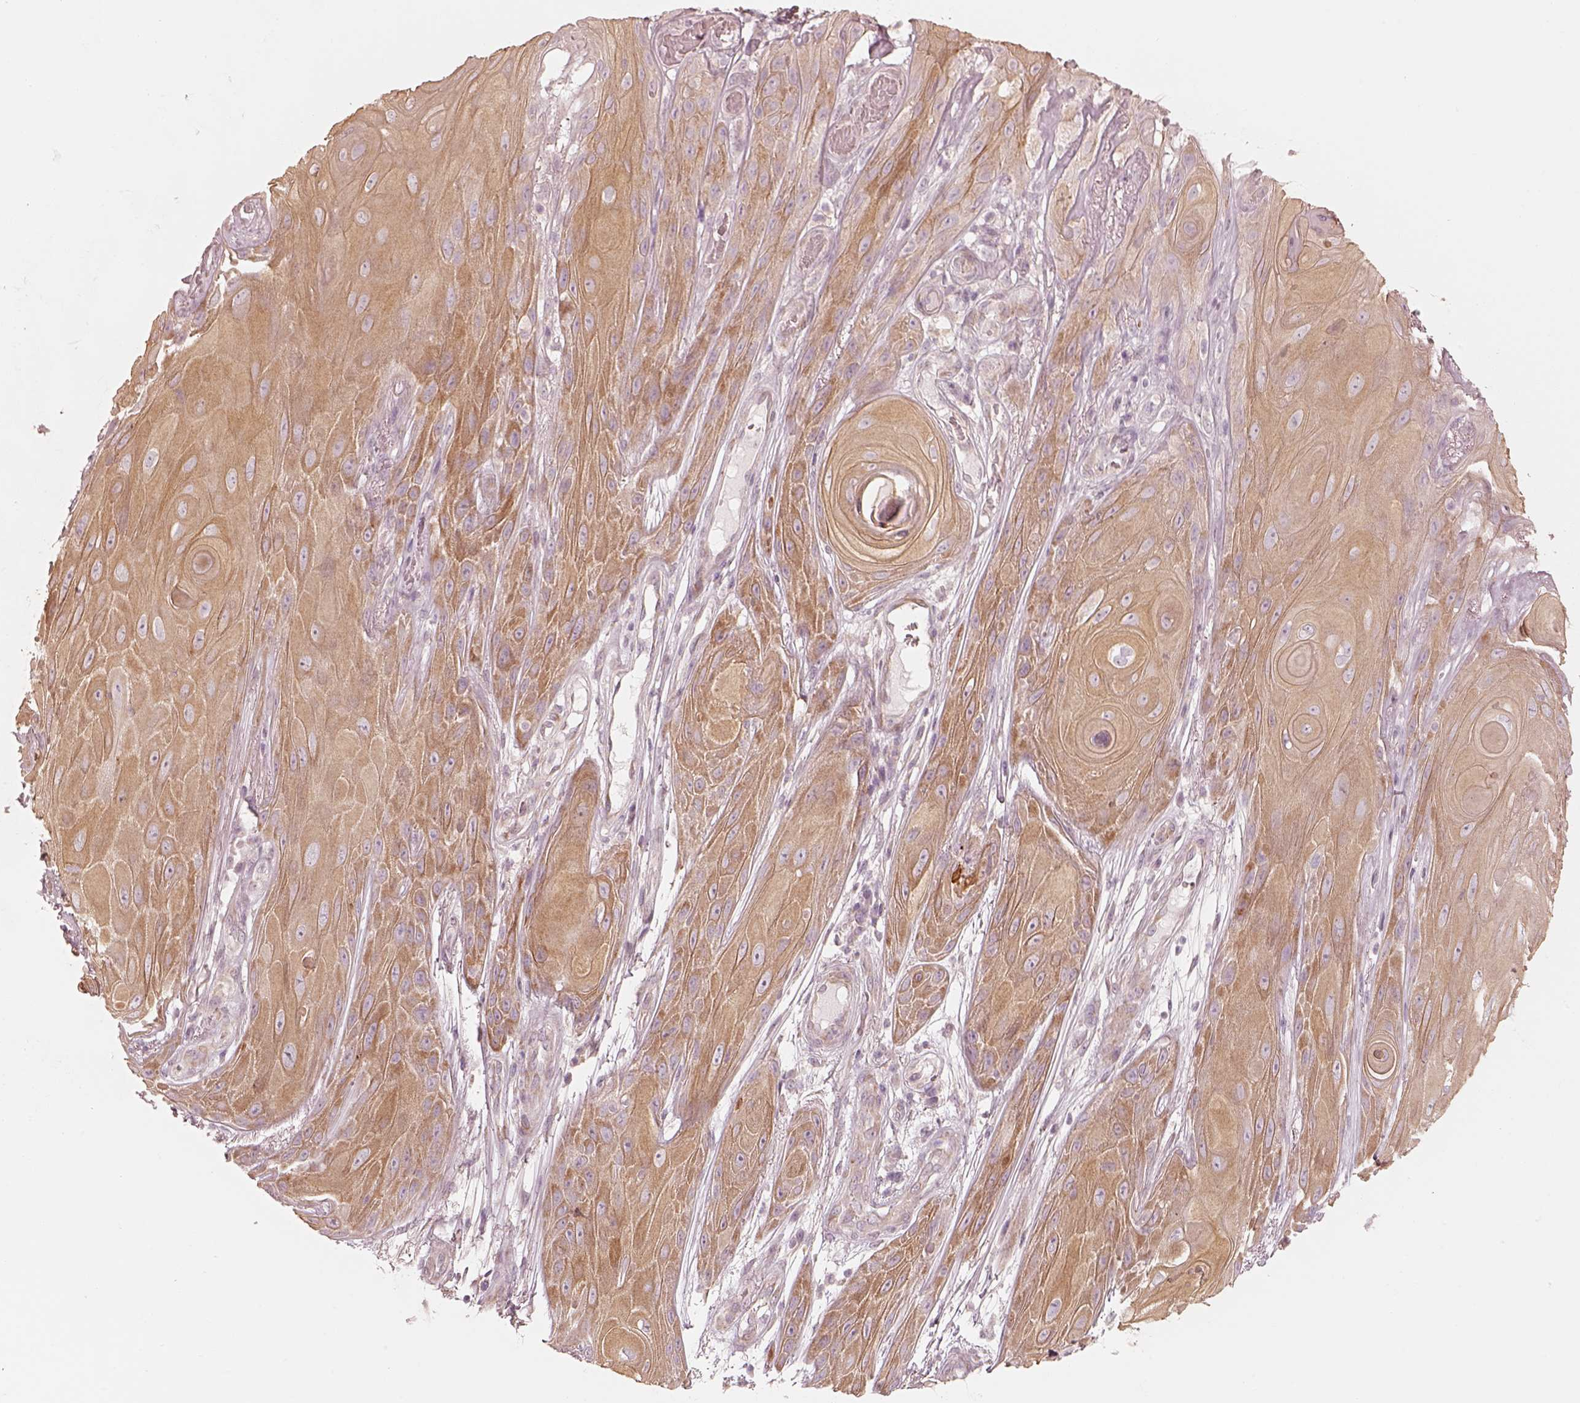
{"staining": {"intensity": "weak", "quantity": ">75%", "location": "cytoplasmic/membranous"}, "tissue": "skin cancer", "cell_type": "Tumor cells", "image_type": "cancer", "snomed": [{"axis": "morphology", "description": "Squamous cell carcinoma, NOS"}, {"axis": "topography", "description": "Skin"}], "caption": "Skin squamous cell carcinoma stained with DAB immunohistochemistry shows low levels of weak cytoplasmic/membranous staining in about >75% of tumor cells. The staining was performed using DAB (3,3'-diaminobenzidine) to visualize the protein expression in brown, while the nuclei were stained in blue with hematoxylin (Magnification: 20x).", "gene": "RAB3C", "patient": {"sex": "male", "age": 62}}